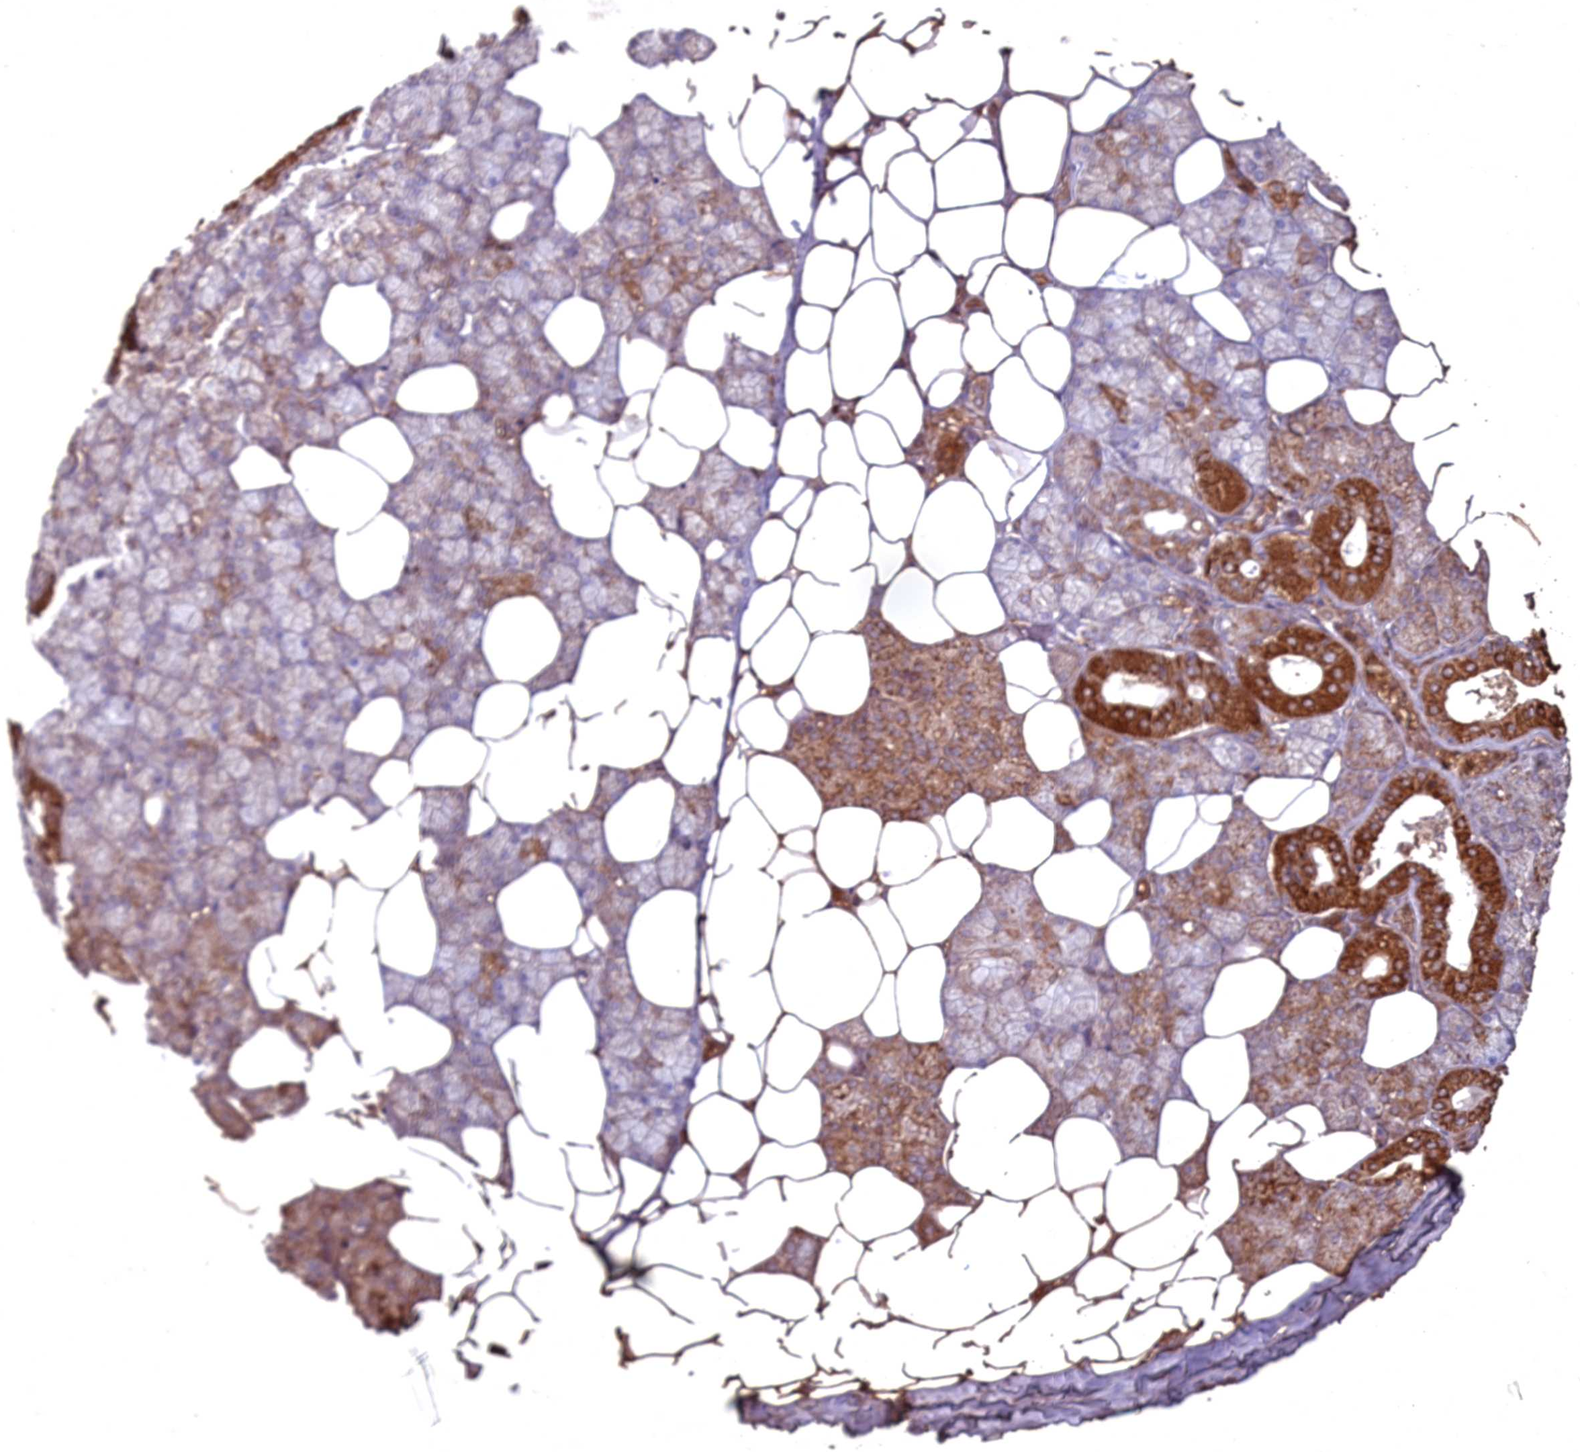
{"staining": {"intensity": "strong", "quantity": "<25%", "location": "cytoplasmic/membranous"}, "tissue": "salivary gland", "cell_type": "Glandular cells", "image_type": "normal", "snomed": [{"axis": "morphology", "description": "Normal tissue, NOS"}, {"axis": "topography", "description": "Salivary gland"}], "caption": "IHC of benign salivary gland shows medium levels of strong cytoplasmic/membranous expression in about <25% of glandular cells. Using DAB (3,3'-diaminobenzidine) (brown) and hematoxylin (blue) stains, captured at high magnification using brightfield microscopy.", "gene": "COX11", "patient": {"sex": "male", "age": 62}}